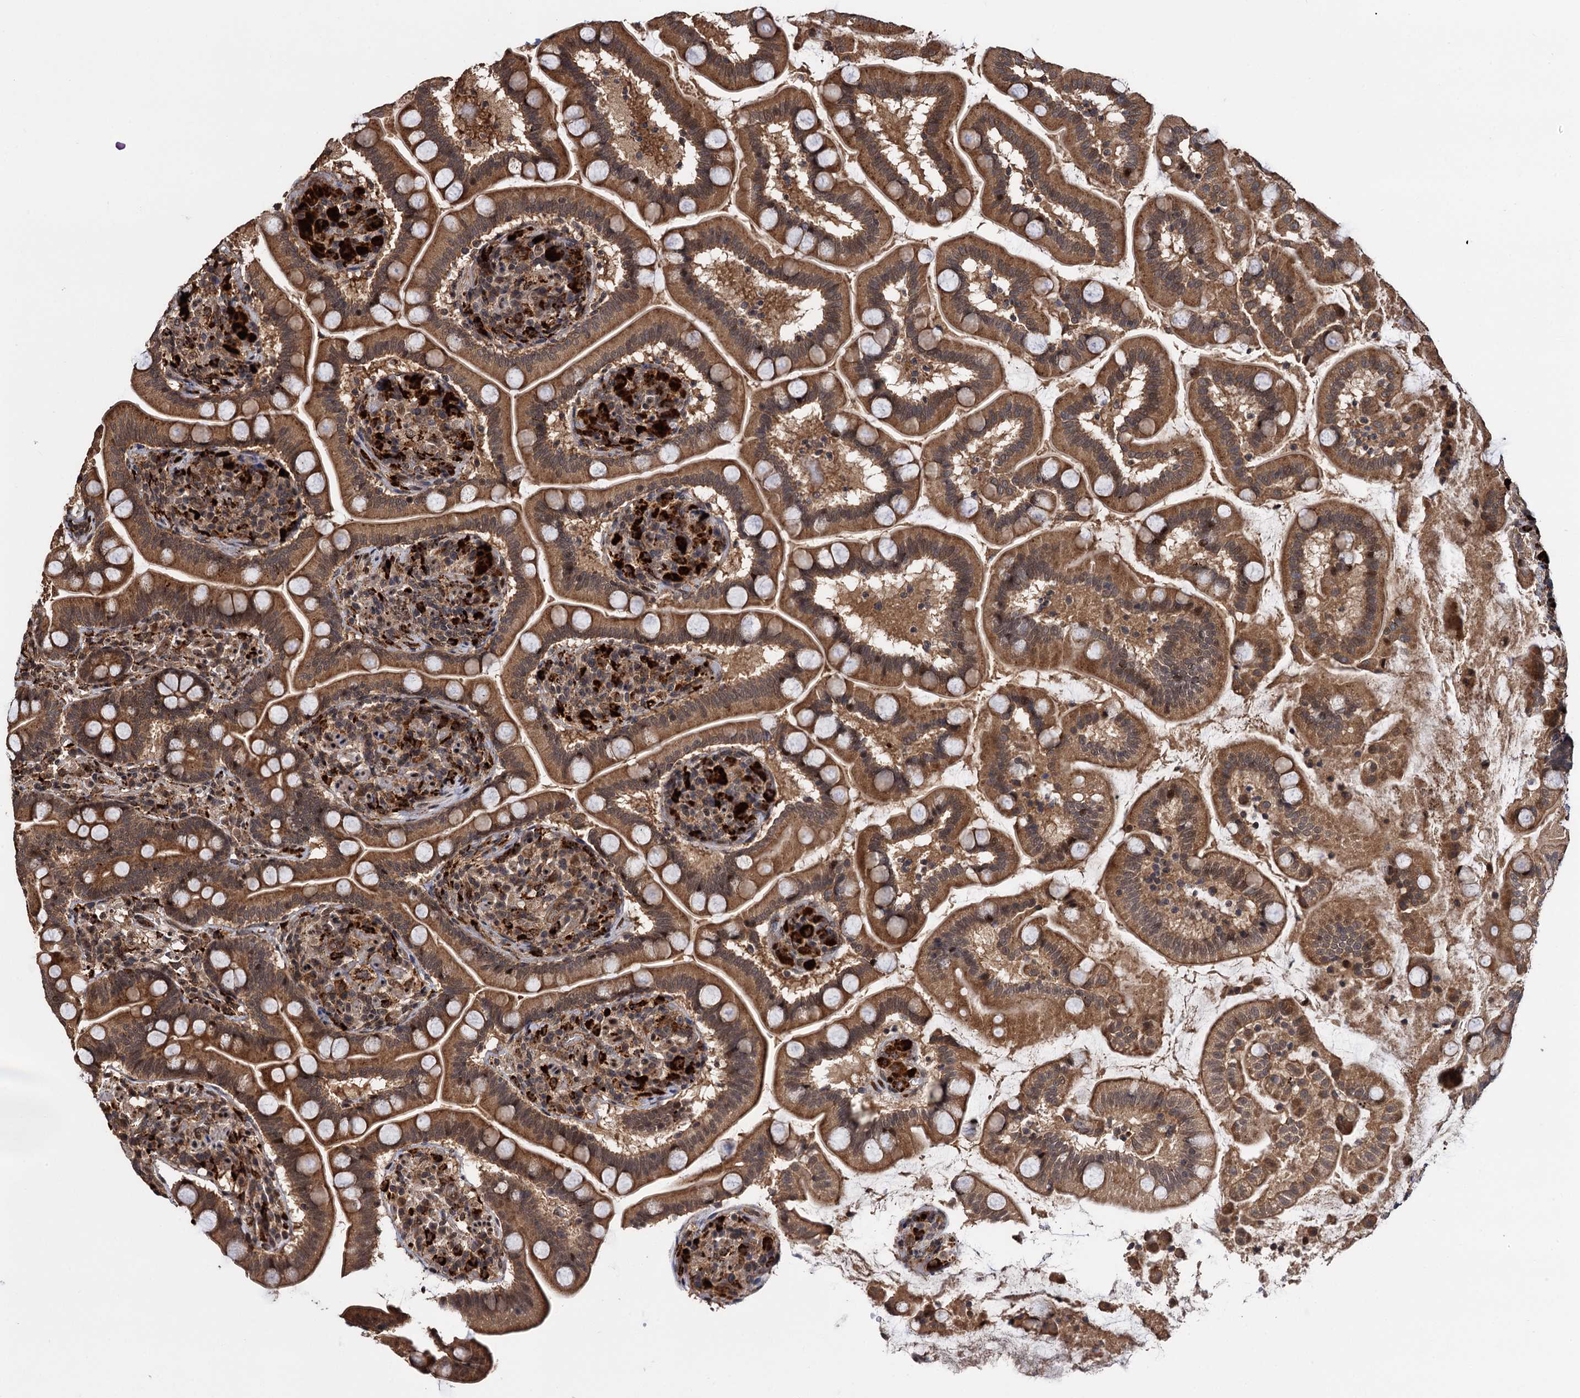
{"staining": {"intensity": "strong", "quantity": ">75%", "location": "cytoplasmic/membranous"}, "tissue": "small intestine", "cell_type": "Glandular cells", "image_type": "normal", "snomed": [{"axis": "morphology", "description": "Normal tissue, NOS"}, {"axis": "topography", "description": "Small intestine"}], "caption": "DAB (3,3'-diaminobenzidine) immunohistochemical staining of benign human small intestine reveals strong cytoplasmic/membranous protein expression in about >75% of glandular cells. (DAB IHC, brown staining for protein, blue staining for nuclei).", "gene": "CEP192", "patient": {"sex": "female", "age": 64}}